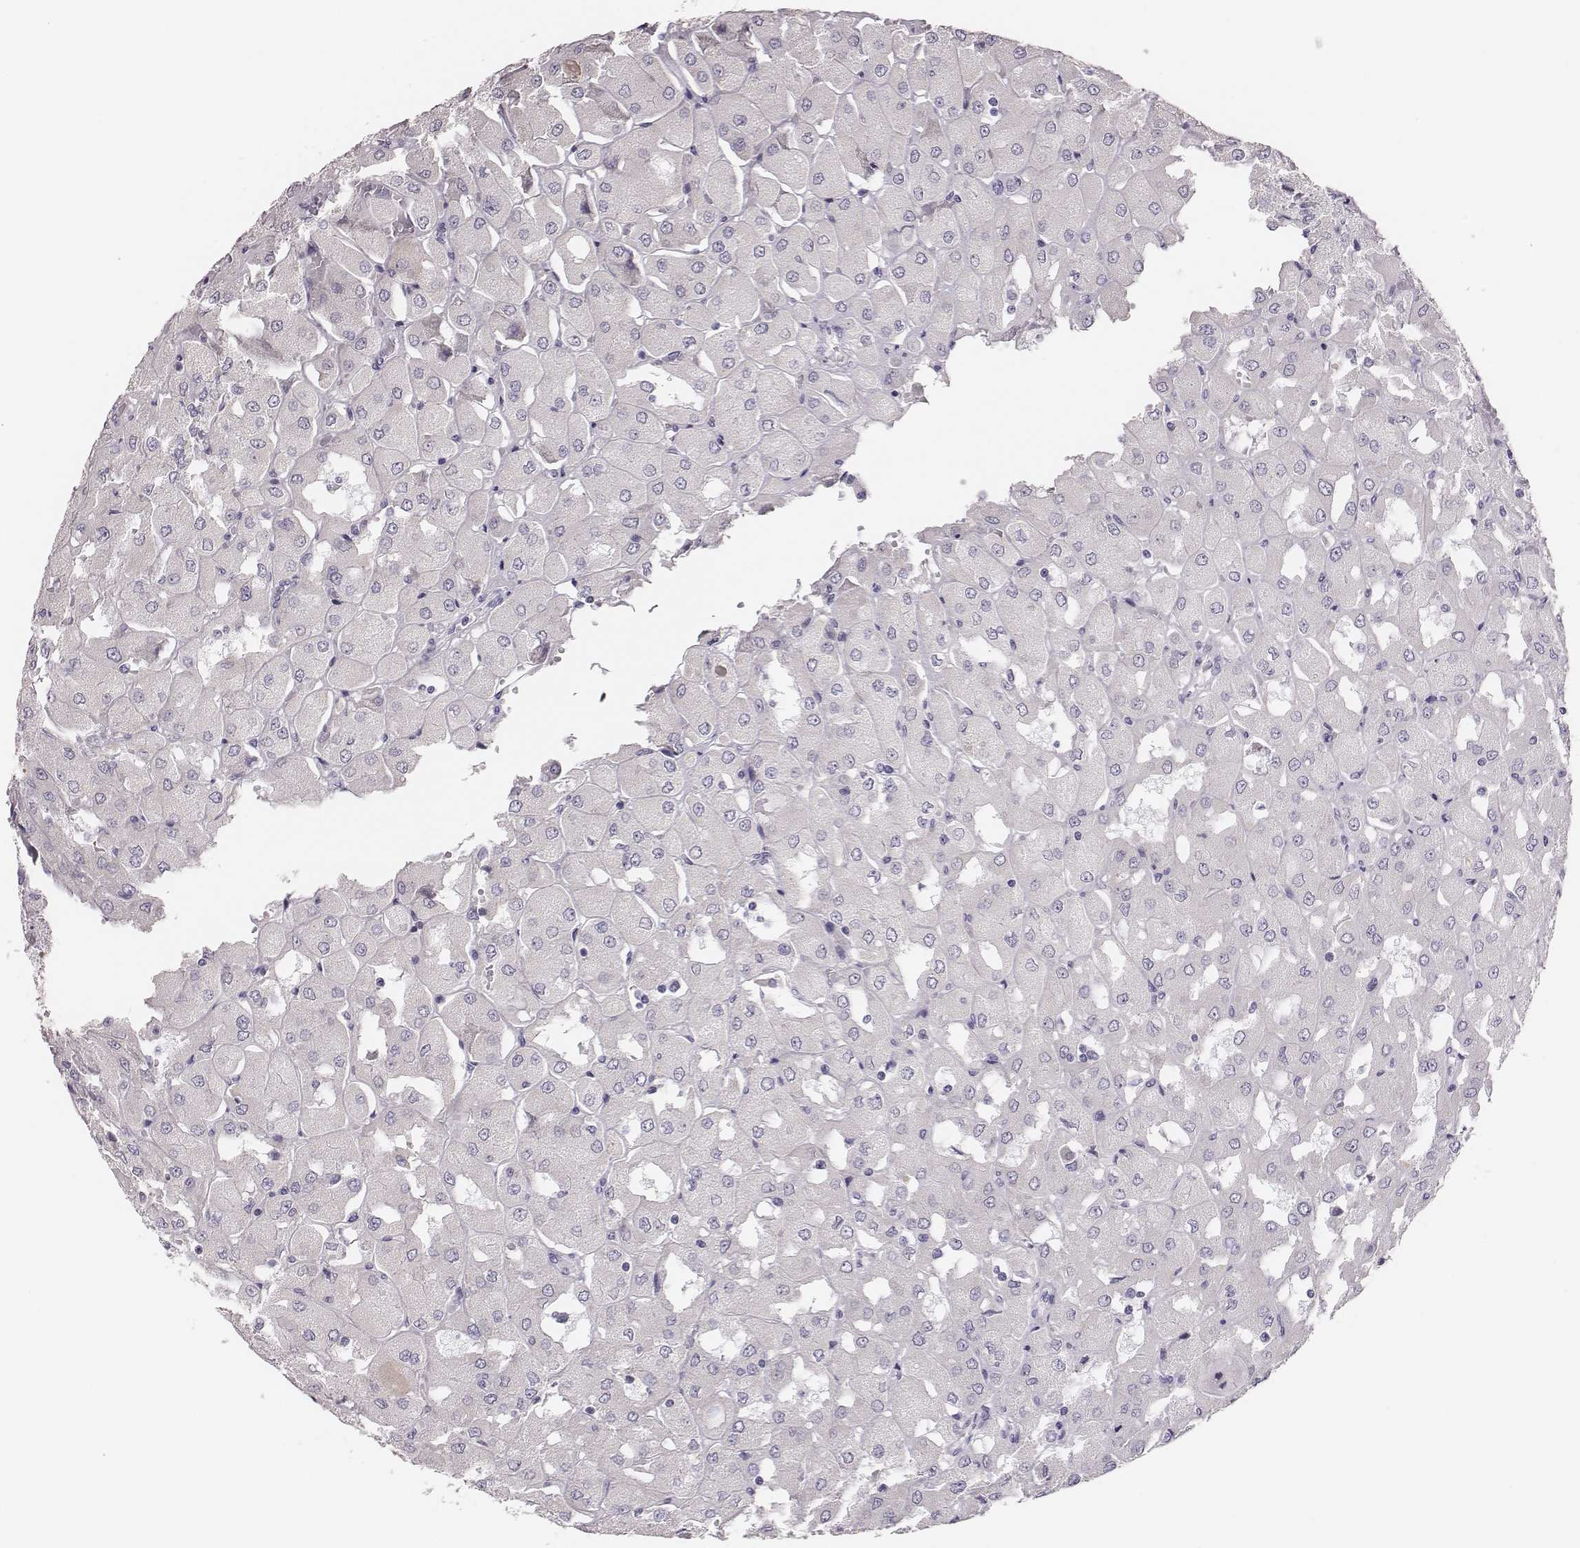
{"staining": {"intensity": "negative", "quantity": "none", "location": "none"}, "tissue": "renal cancer", "cell_type": "Tumor cells", "image_type": "cancer", "snomed": [{"axis": "morphology", "description": "Adenocarcinoma, NOS"}, {"axis": "topography", "description": "Kidney"}], "caption": "IHC photomicrograph of neoplastic tissue: human adenocarcinoma (renal) stained with DAB reveals no significant protein expression in tumor cells.", "gene": "H1-6", "patient": {"sex": "male", "age": 72}}